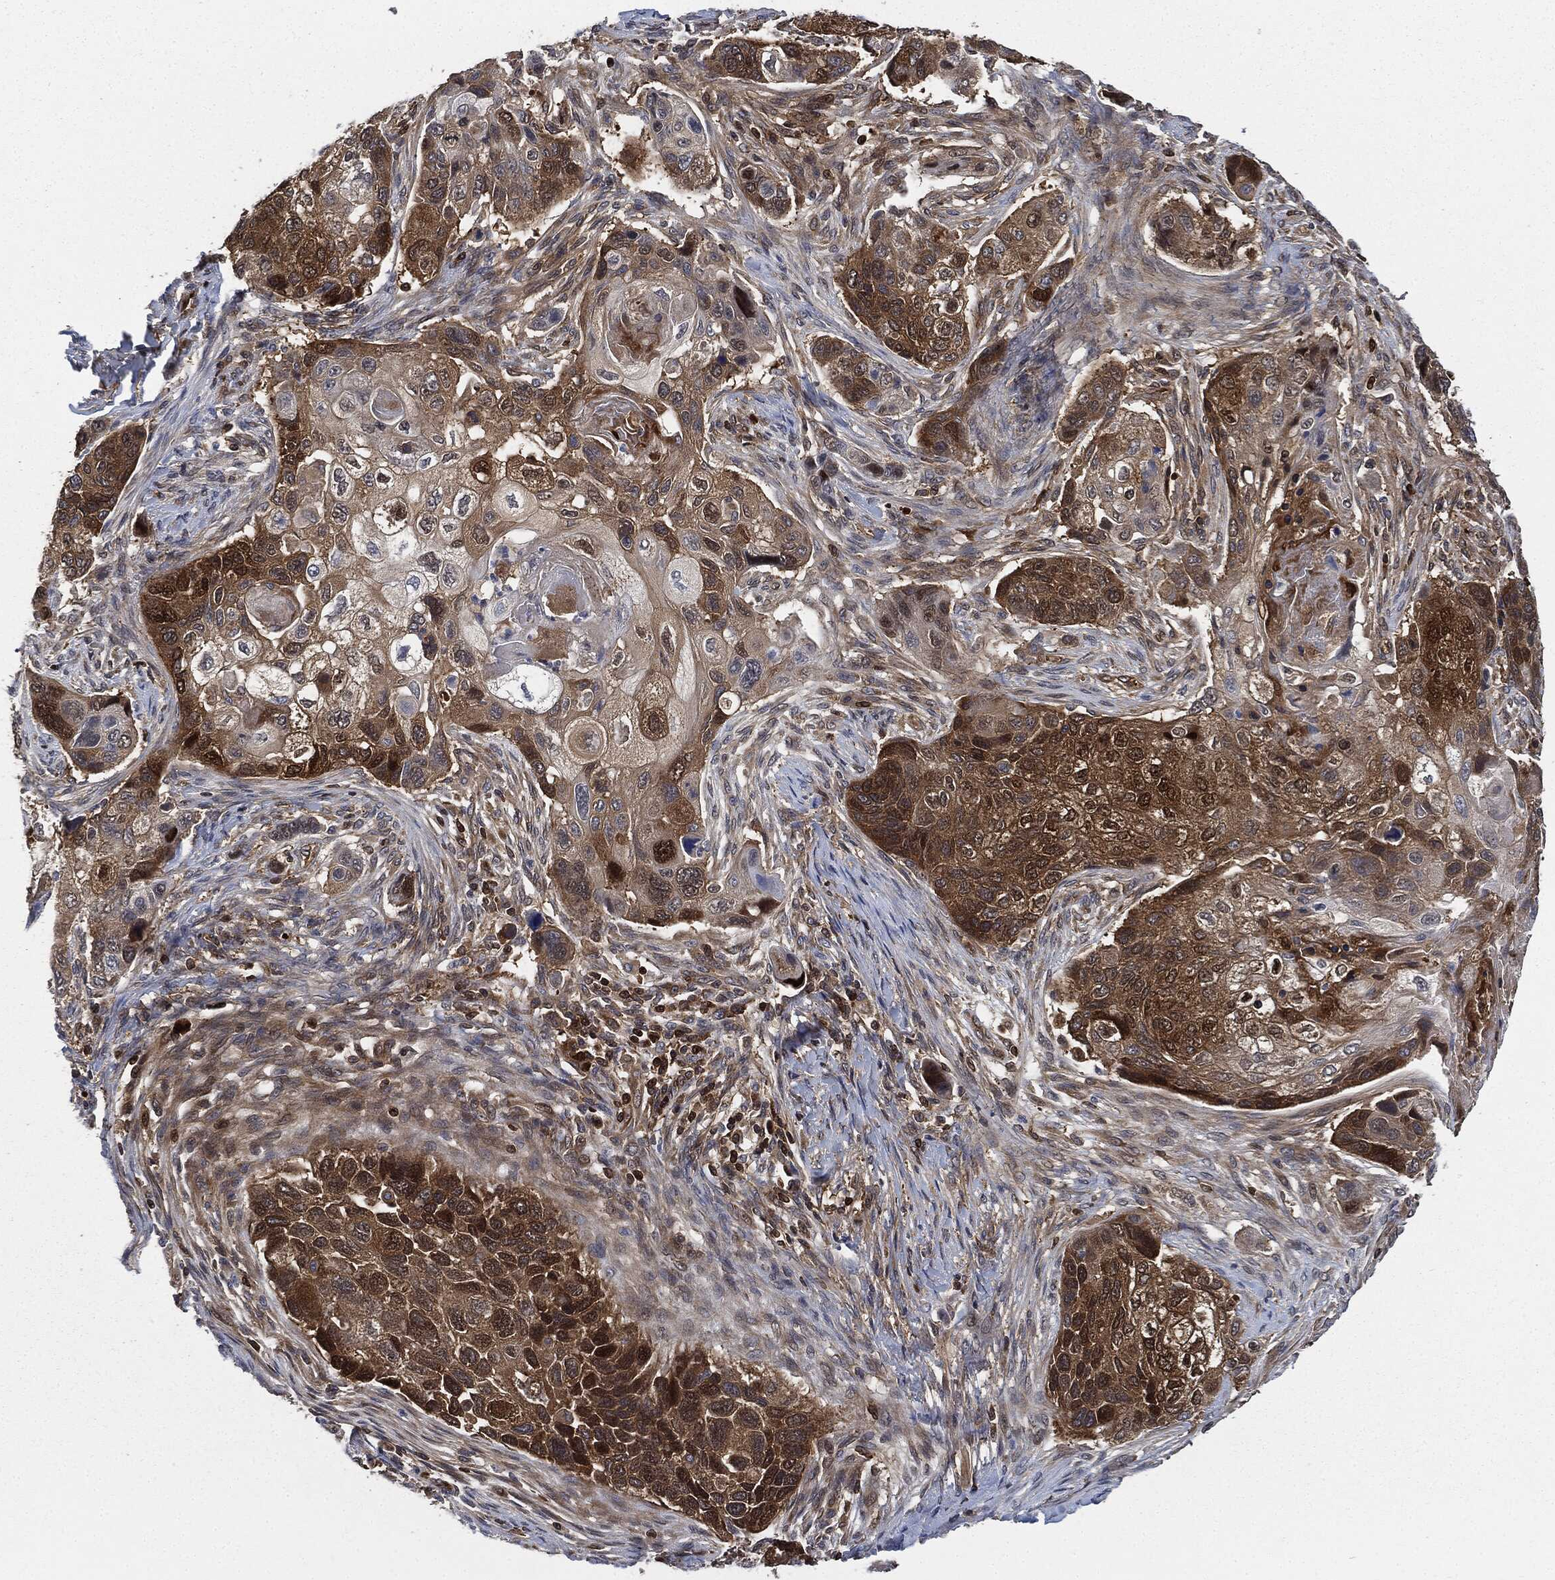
{"staining": {"intensity": "strong", "quantity": "<25%", "location": "cytoplasmic/membranous"}, "tissue": "lung cancer", "cell_type": "Tumor cells", "image_type": "cancer", "snomed": [{"axis": "morphology", "description": "Normal tissue, NOS"}, {"axis": "morphology", "description": "Squamous cell carcinoma, NOS"}, {"axis": "topography", "description": "Bronchus"}, {"axis": "topography", "description": "Lung"}], "caption": "Immunohistochemical staining of lung cancer (squamous cell carcinoma) shows strong cytoplasmic/membranous protein expression in about <25% of tumor cells. The staining was performed using DAB, with brown indicating positive protein expression. Nuclei are stained blue with hematoxylin.", "gene": "PRDX2", "patient": {"sex": "male", "age": 69}}